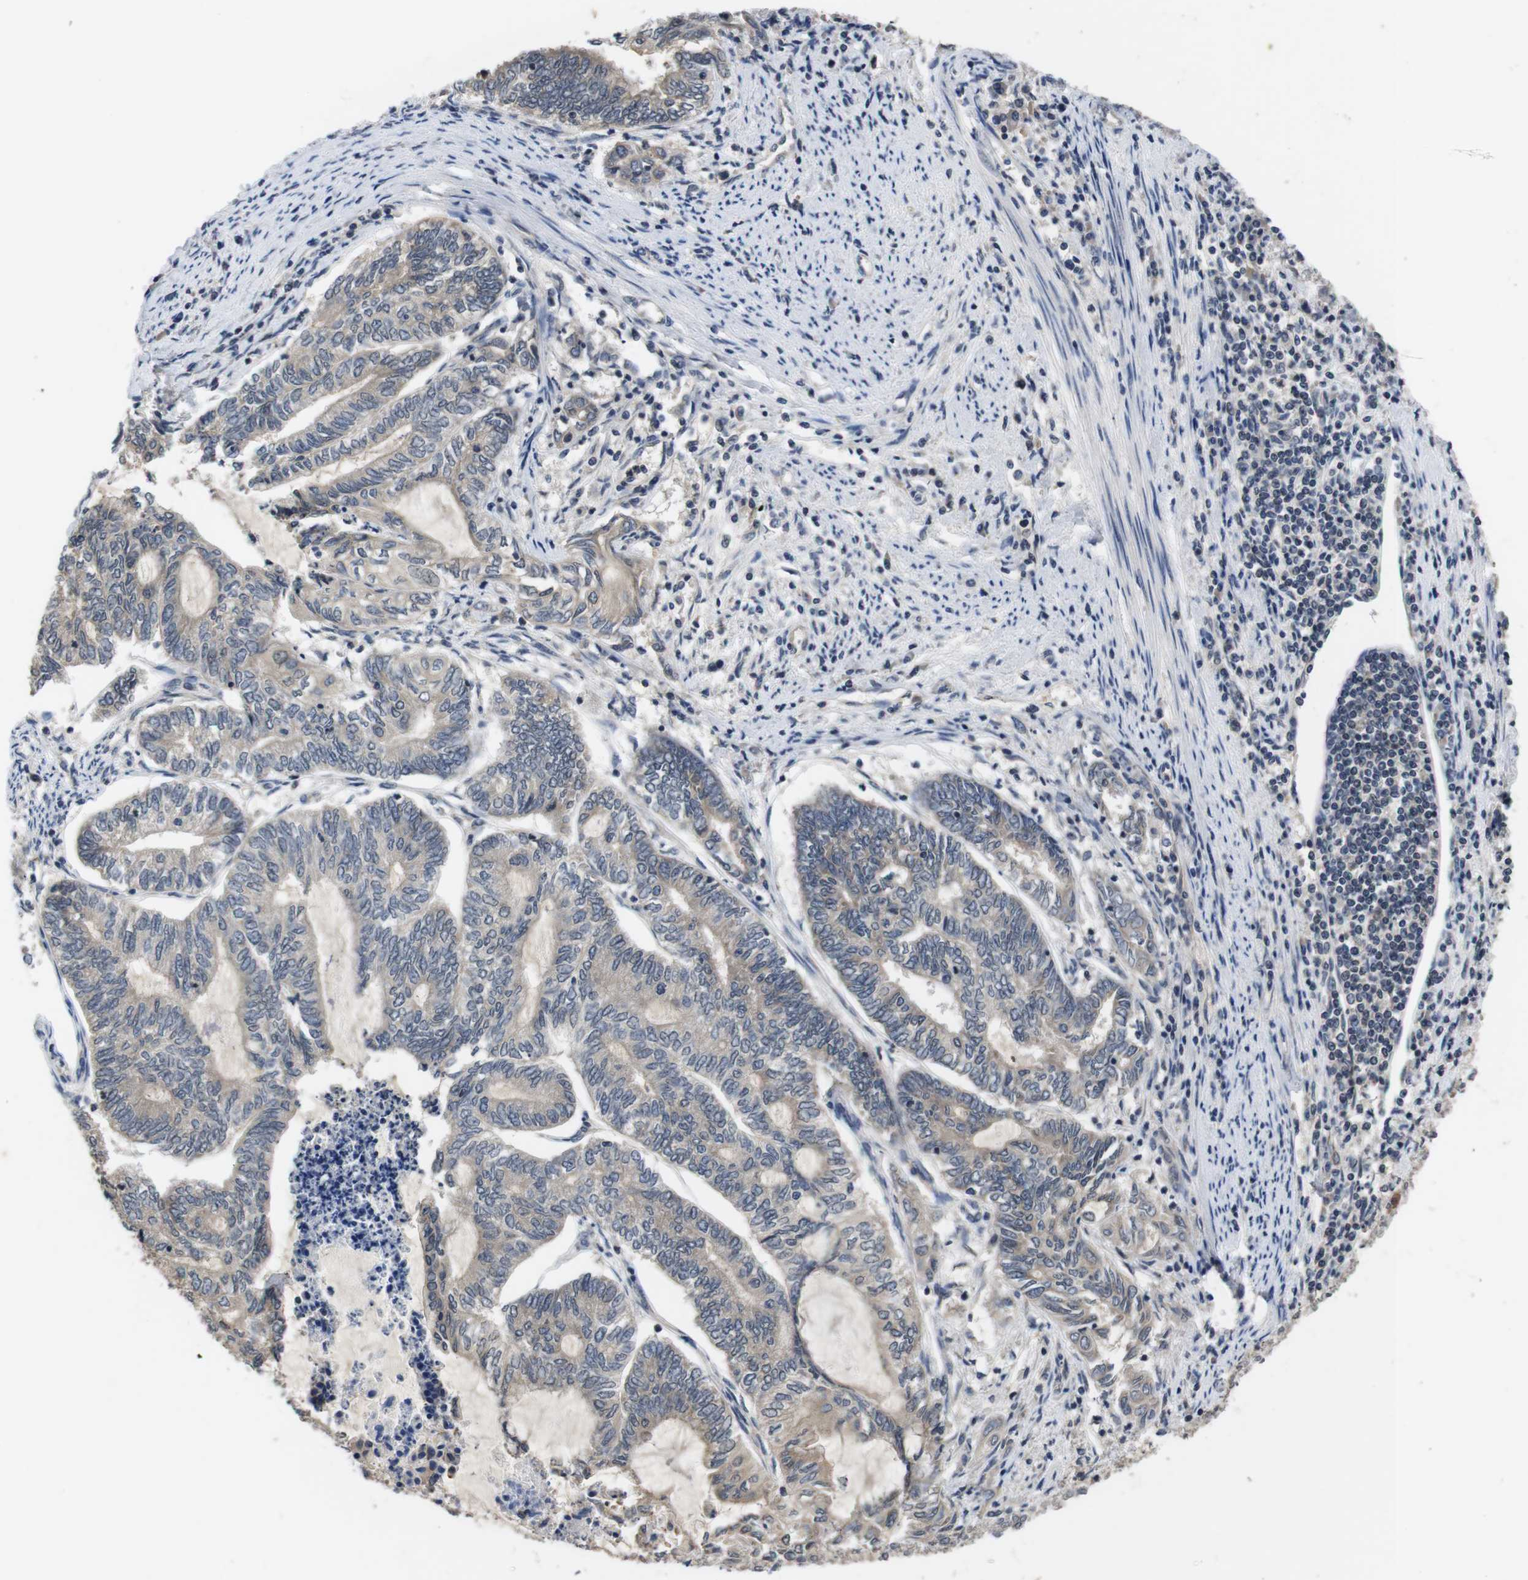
{"staining": {"intensity": "weak", "quantity": ">75%", "location": "cytoplasmic/membranous"}, "tissue": "endometrial cancer", "cell_type": "Tumor cells", "image_type": "cancer", "snomed": [{"axis": "morphology", "description": "Adenocarcinoma, NOS"}, {"axis": "topography", "description": "Uterus"}, {"axis": "topography", "description": "Endometrium"}], "caption": "Endometrial adenocarcinoma stained with immunohistochemistry exhibits weak cytoplasmic/membranous expression in approximately >75% of tumor cells. The protein of interest is shown in brown color, while the nuclei are stained blue.", "gene": "FADD", "patient": {"sex": "female", "age": 70}}